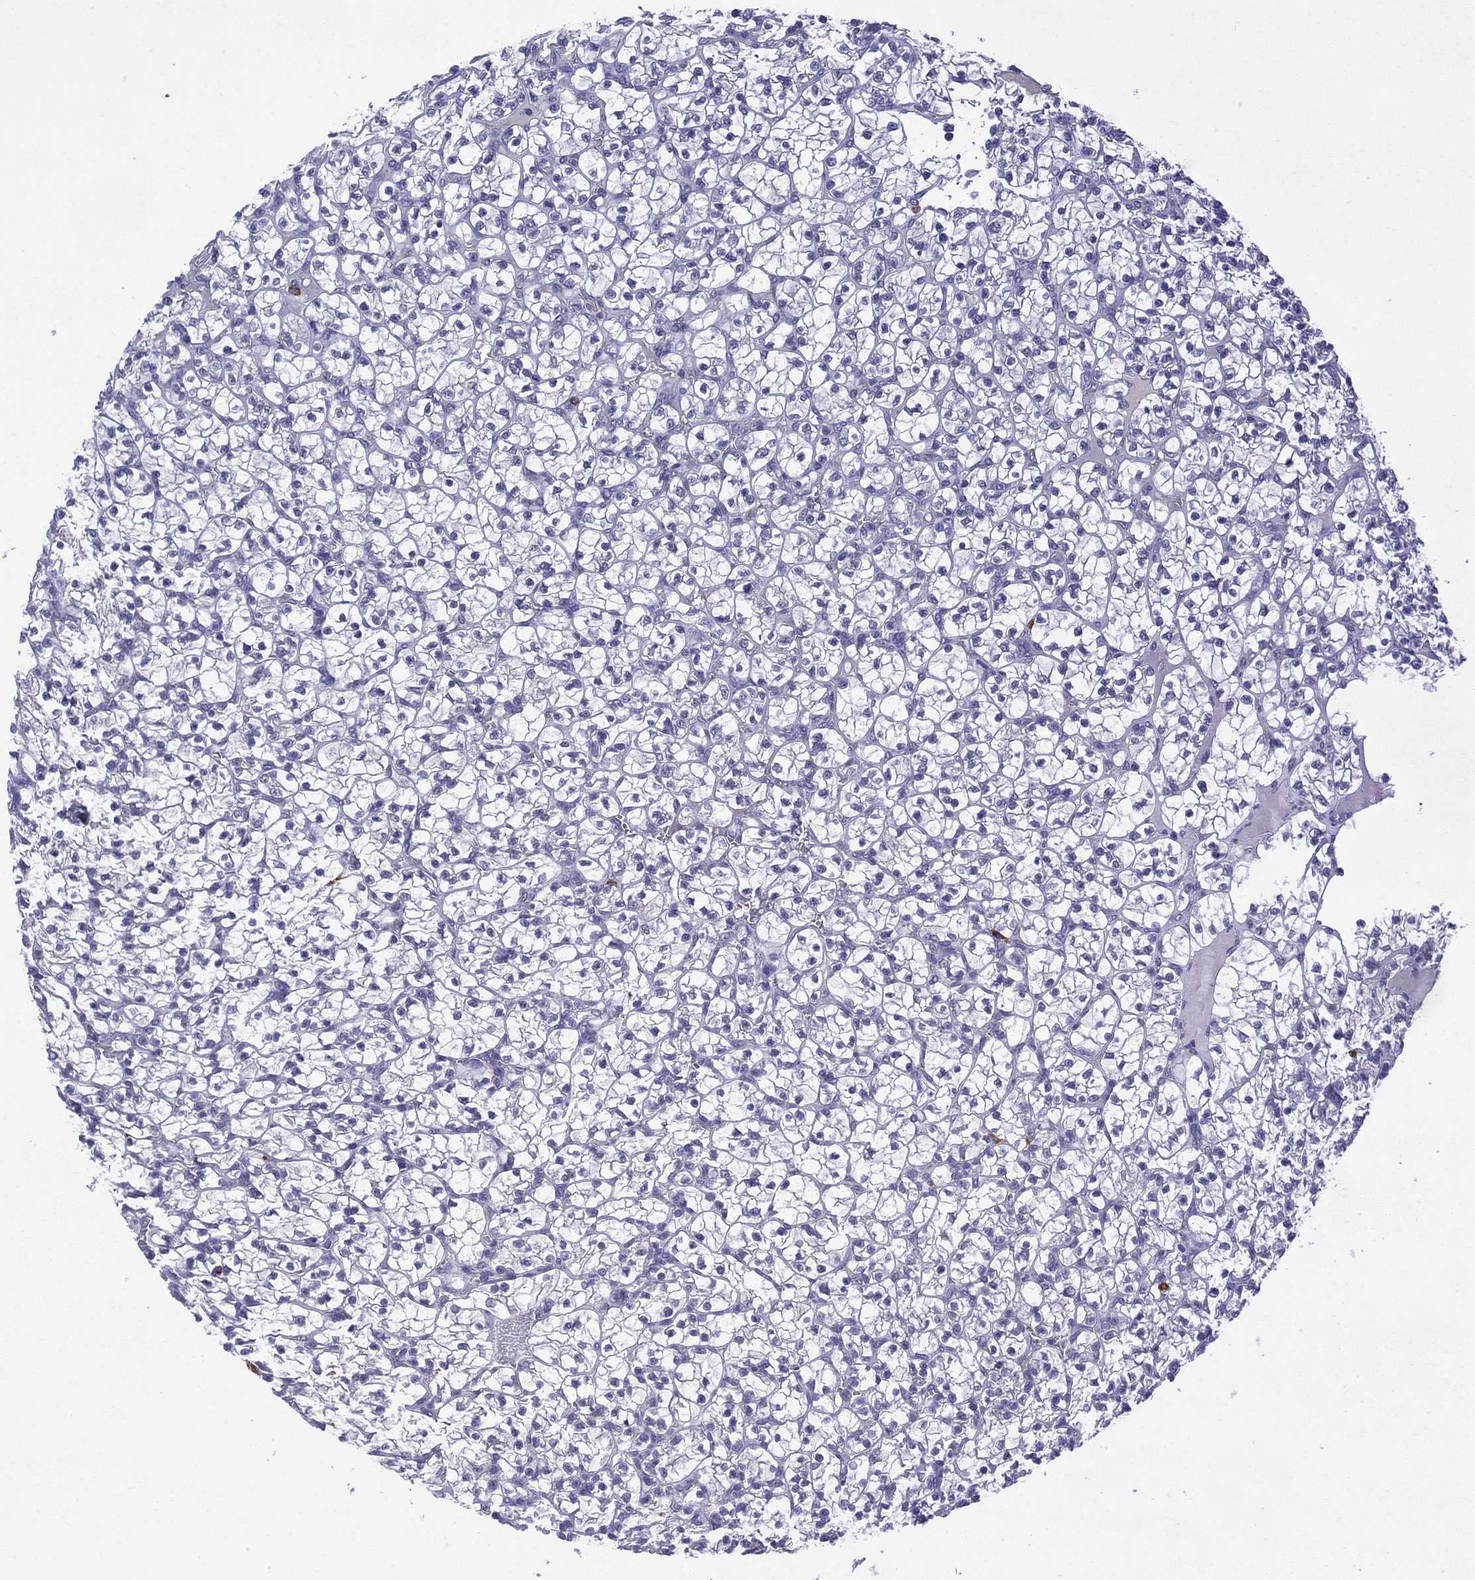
{"staining": {"intensity": "negative", "quantity": "none", "location": "none"}, "tissue": "renal cancer", "cell_type": "Tumor cells", "image_type": "cancer", "snomed": [{"axis": "morphology", "description": "Adenocarcinoma, NOS"}, {"axis": "topography", "description": "Kidney"}], "caption": "Tumor cells are negative for protein expression in human renal cancer. (DAB (3,3'-diaminobenzidine) immunohistochemistry with hematoxylin counter stain).", "gene": "ASB10", "patient": {"sex": "female", "age": 89}}